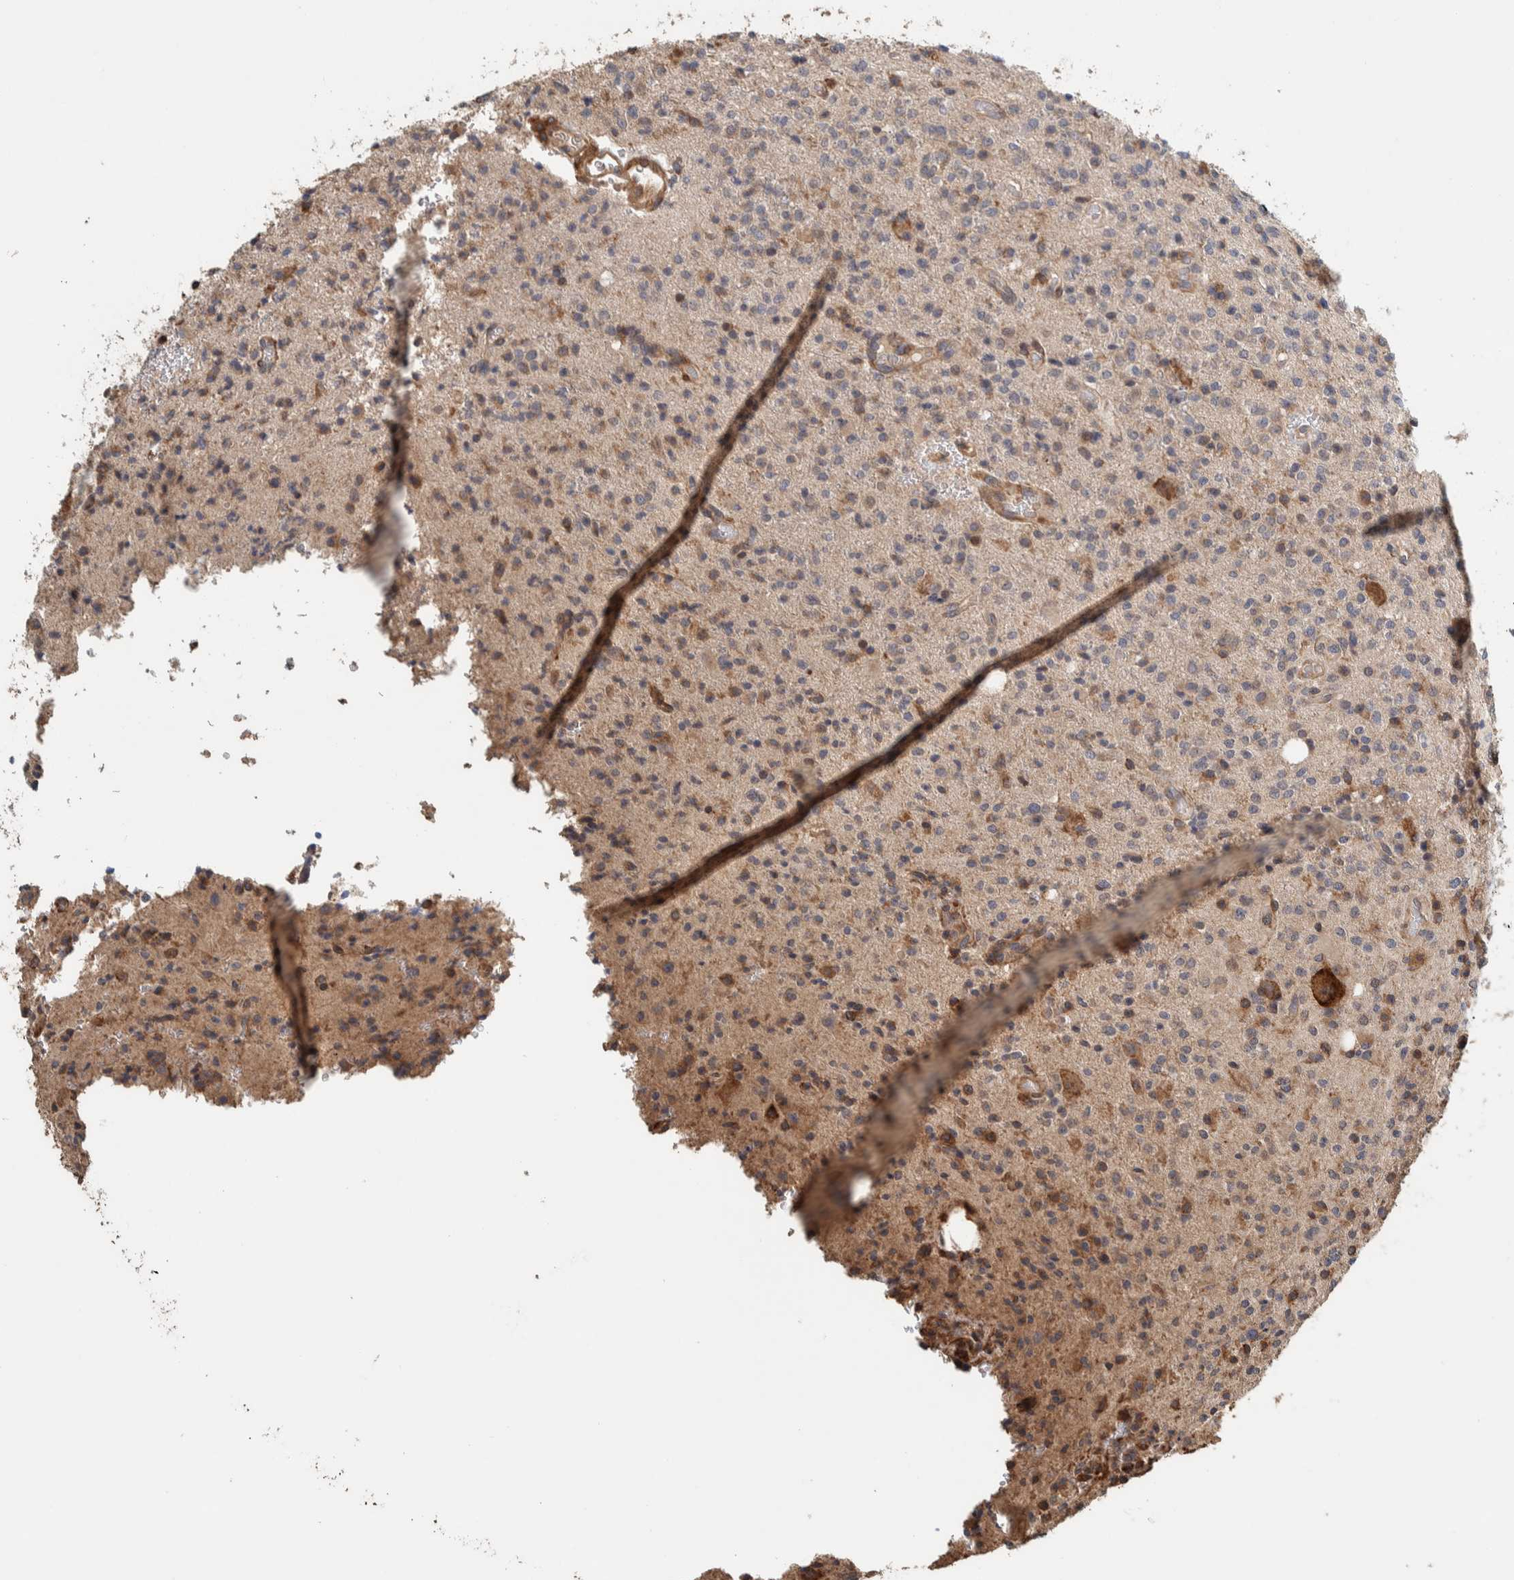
{"staining": {"intensity": "moderate", "quantity": "<25%", "location": "cytoplasmic/membranous"}, "tissue": "glioma", "cell_type": "Tumor cells", "image_type": "cancer", "snomed": [{"axis": "morphology", "description": "Glioma, malignant, High grade"}, {"axis": "topography", "description": "Brain"}], "caption": "Immunohistochemical staining of malignant glioma (high-grade) exhibits low levels of moderate cytoplasmic/membranous protein expression in about <25% of tumor cells.", "gene": "PLA2G3", "patient": {"sex": "male", "age": 34}}